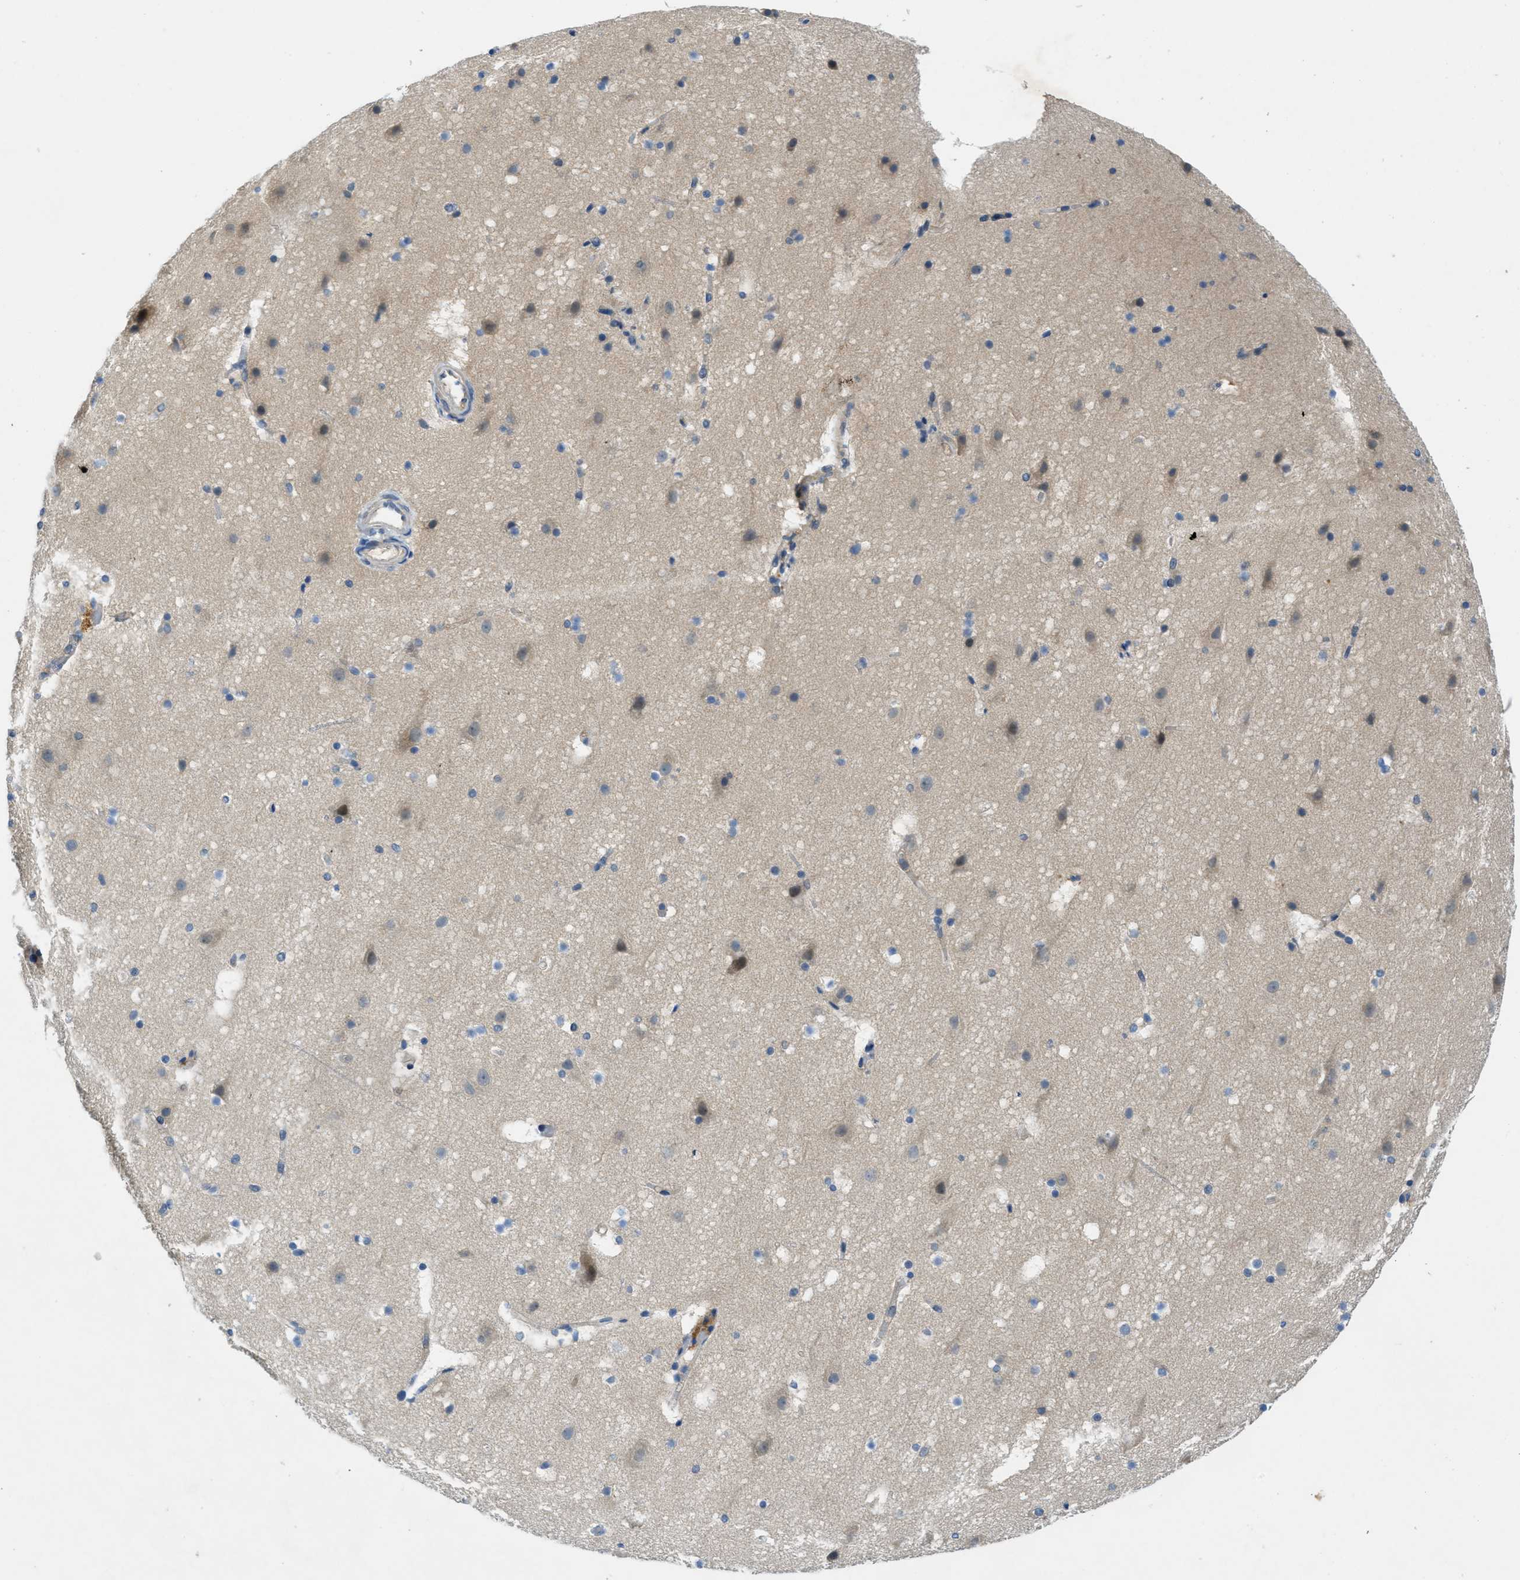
{"staining": {"intensity": "negative", "quantity": "none", "location": "none"}, "tissue": "cerebral cortex", "cell_type": "Endothelial cells", "image_type": "normal", "snomed": [{"axis": "morphology", "description": "Normal tissue, NOS"}, {"axis": "topography", "description": "Cerebral cortex"}], "caption": "Micrograph shows no protein staining in endothelial cells of unremarkable cerebral cortex.", "gene": "RIPK2", "patient": {"sex": "male", "age": 45}}